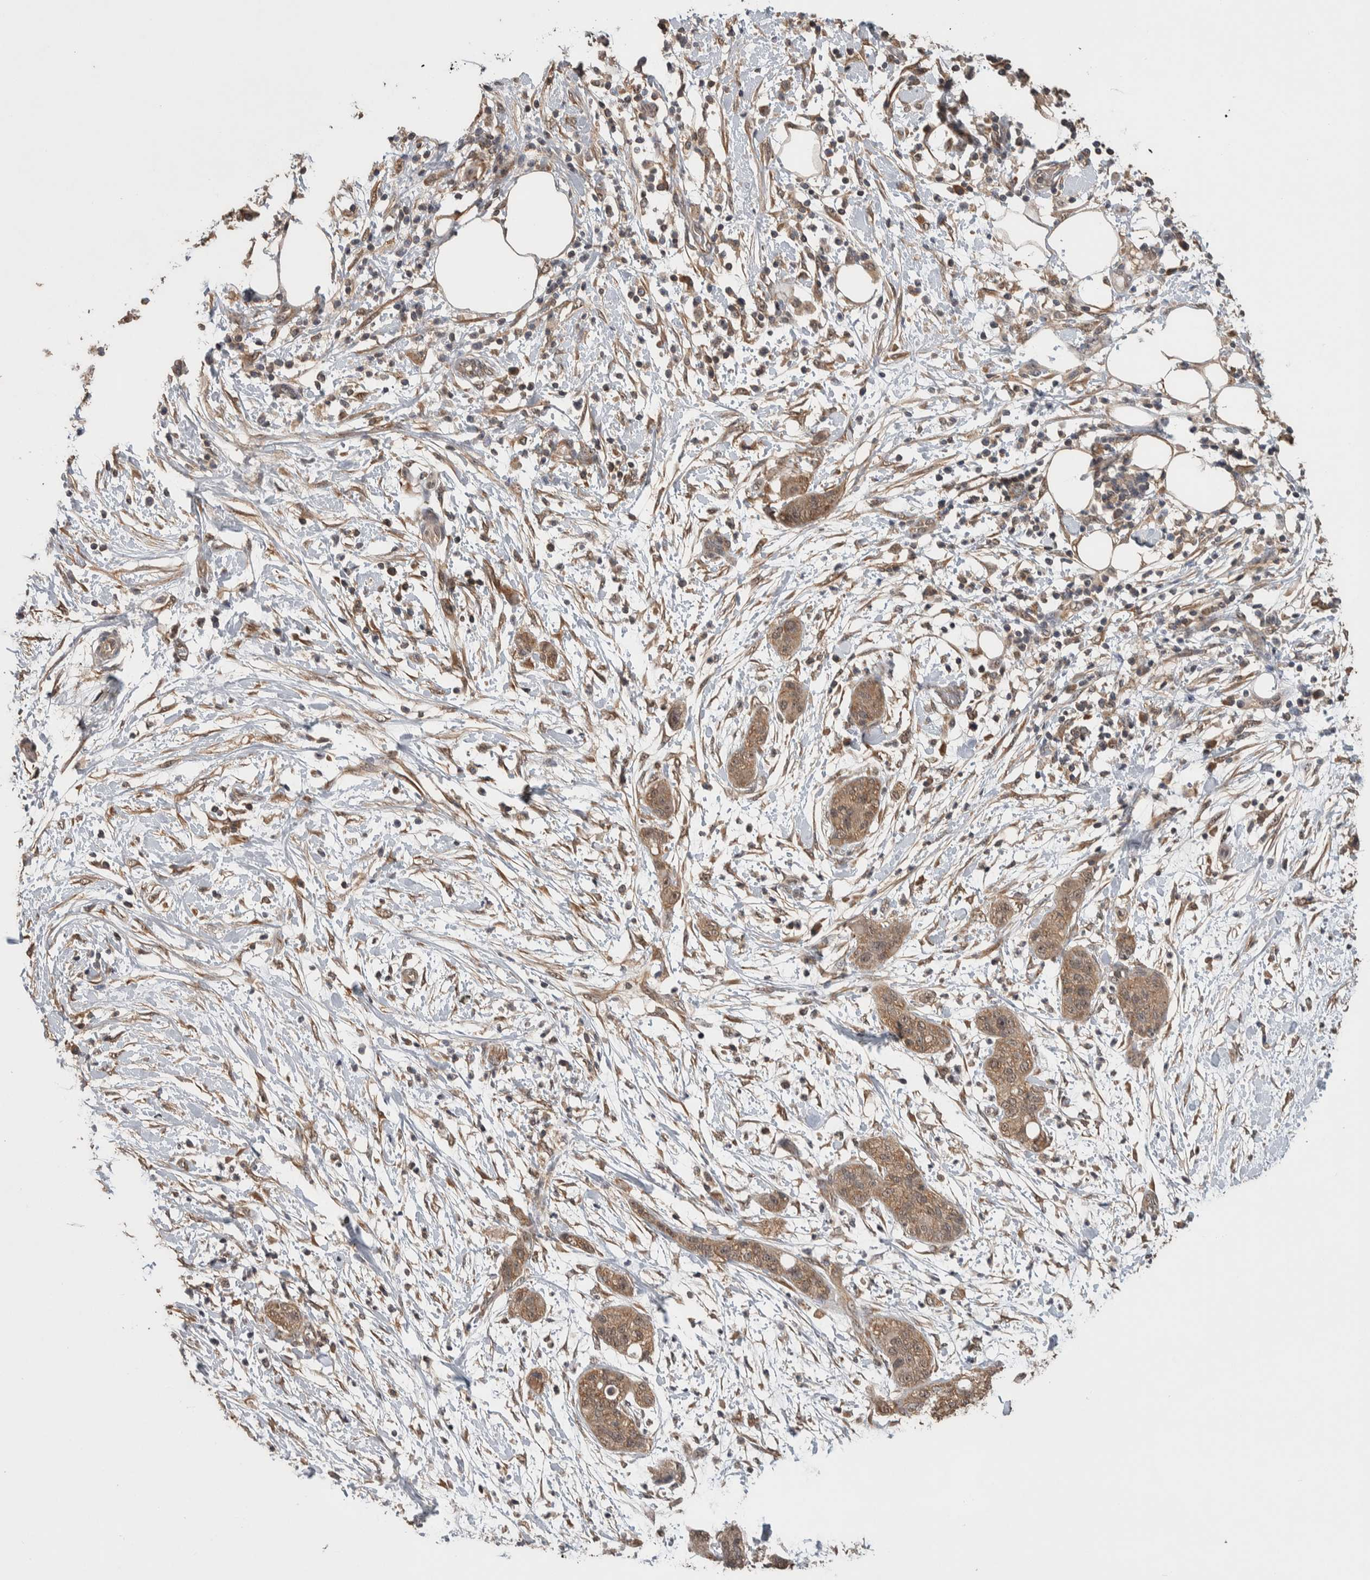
{"staining": {"intensity": "moderate", "quantity": ">75%", "location": "cytoplasmic/membranous"}, "tissue": "pancreatic cancer", "cell_type": "Tumor cells", "image_type": "cancer", "snomed": [{"axis": "morphology", "description": "Adenocarcinoma, NOS"}, {"axis": "topography", "description": "Pancreas"}], "caption": "This image displays IHC staining of pancreatic cancer (adenocarcinoma), with medium moderate cytoplasmic/membranous positivity in about >75% of tumor cells.", "gene": "DVL2", "patient": {"sex": "female", "age": 78}}